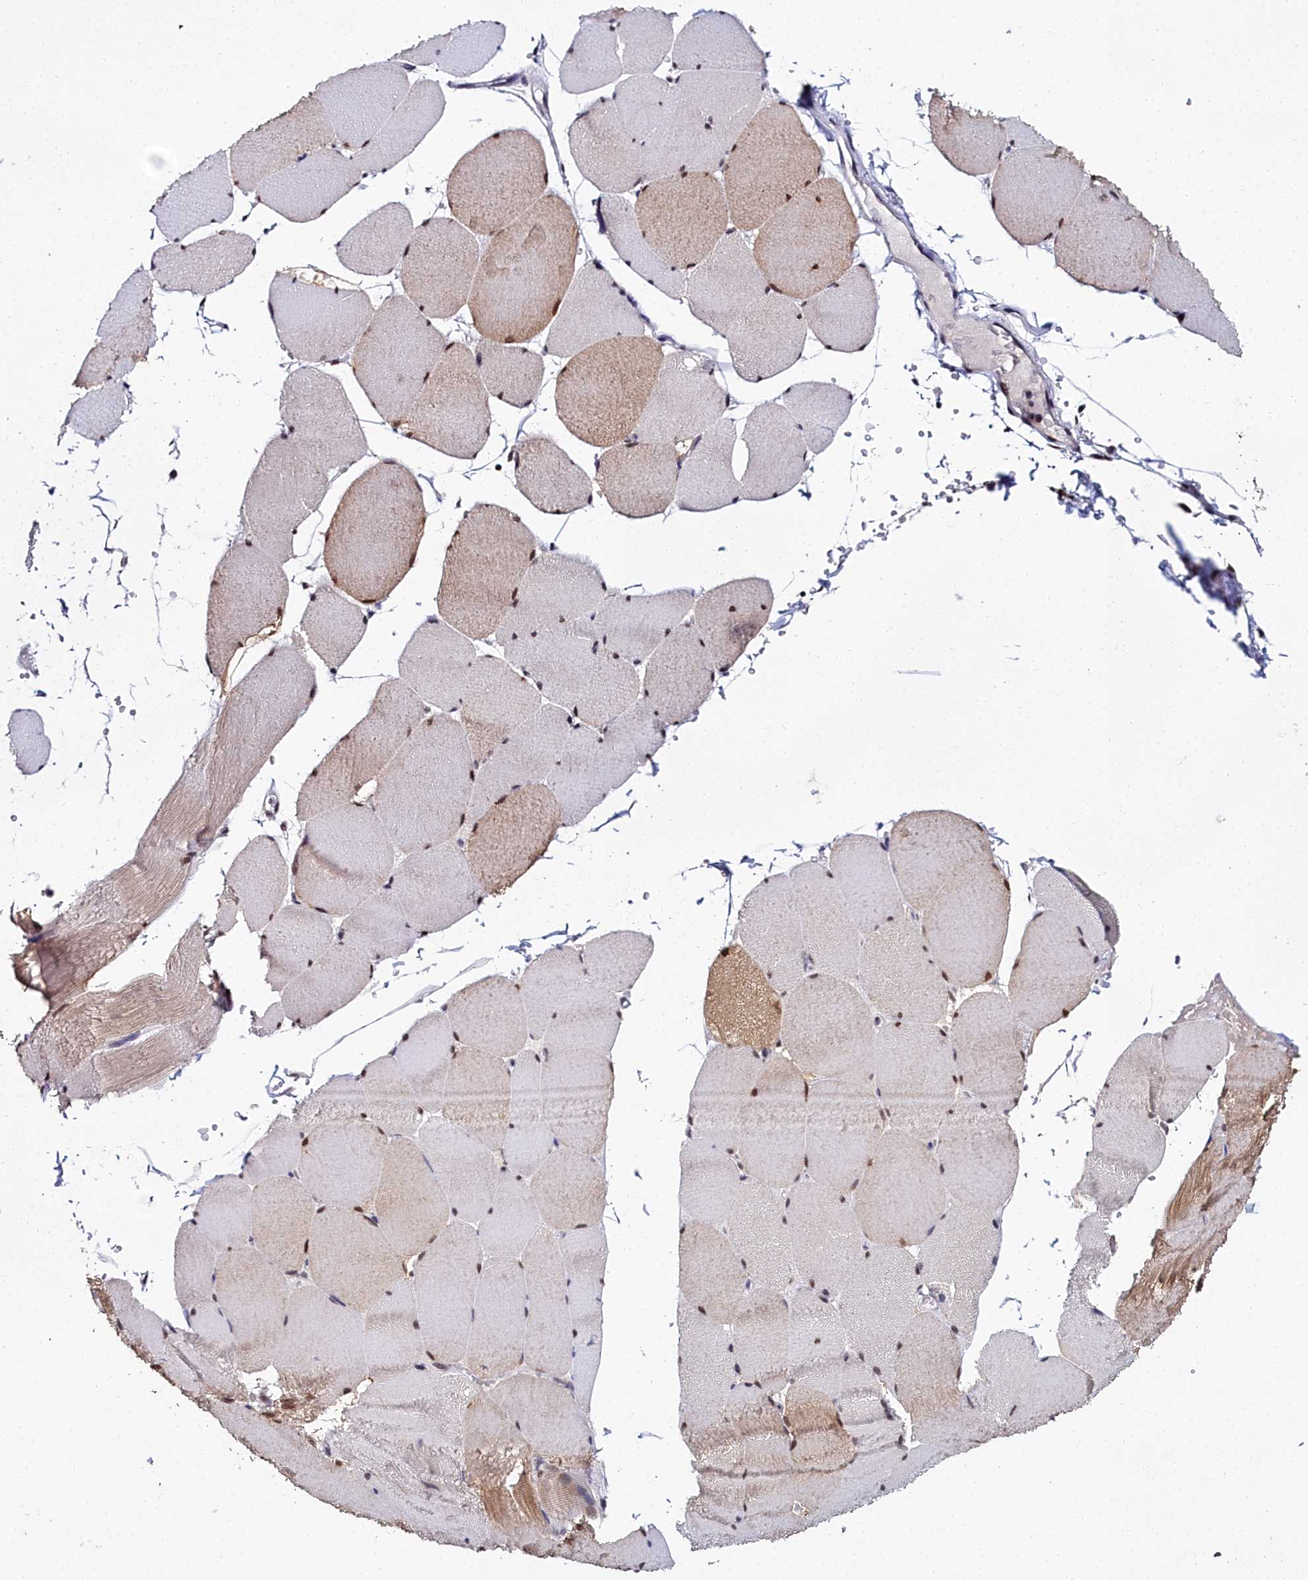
{"staining": {"intensity": "moderate", "quantity": "25%-75%", "location": "cytoplasmic/membranous,nuclear"}, "tissue": "skeletal muscle", "cell_type": "Myocytes", "image_type": "normal", "snomed": [{"axis": "morphology", "description": "Normal tissue, NOS"}, {"axis": "topography", "description": "Skeletal muscle"}, {"axis": "topography", "description": "Head-Neck"}], "caption": "The histopathology image shows staining of normal skeletal muscle, revealing moderate cytoplasmic/membranous,nuclear protein positivity (brown color) within myocytes.", "gene": "CCDC97", "patient": {"sex": "male", "age": 66}}